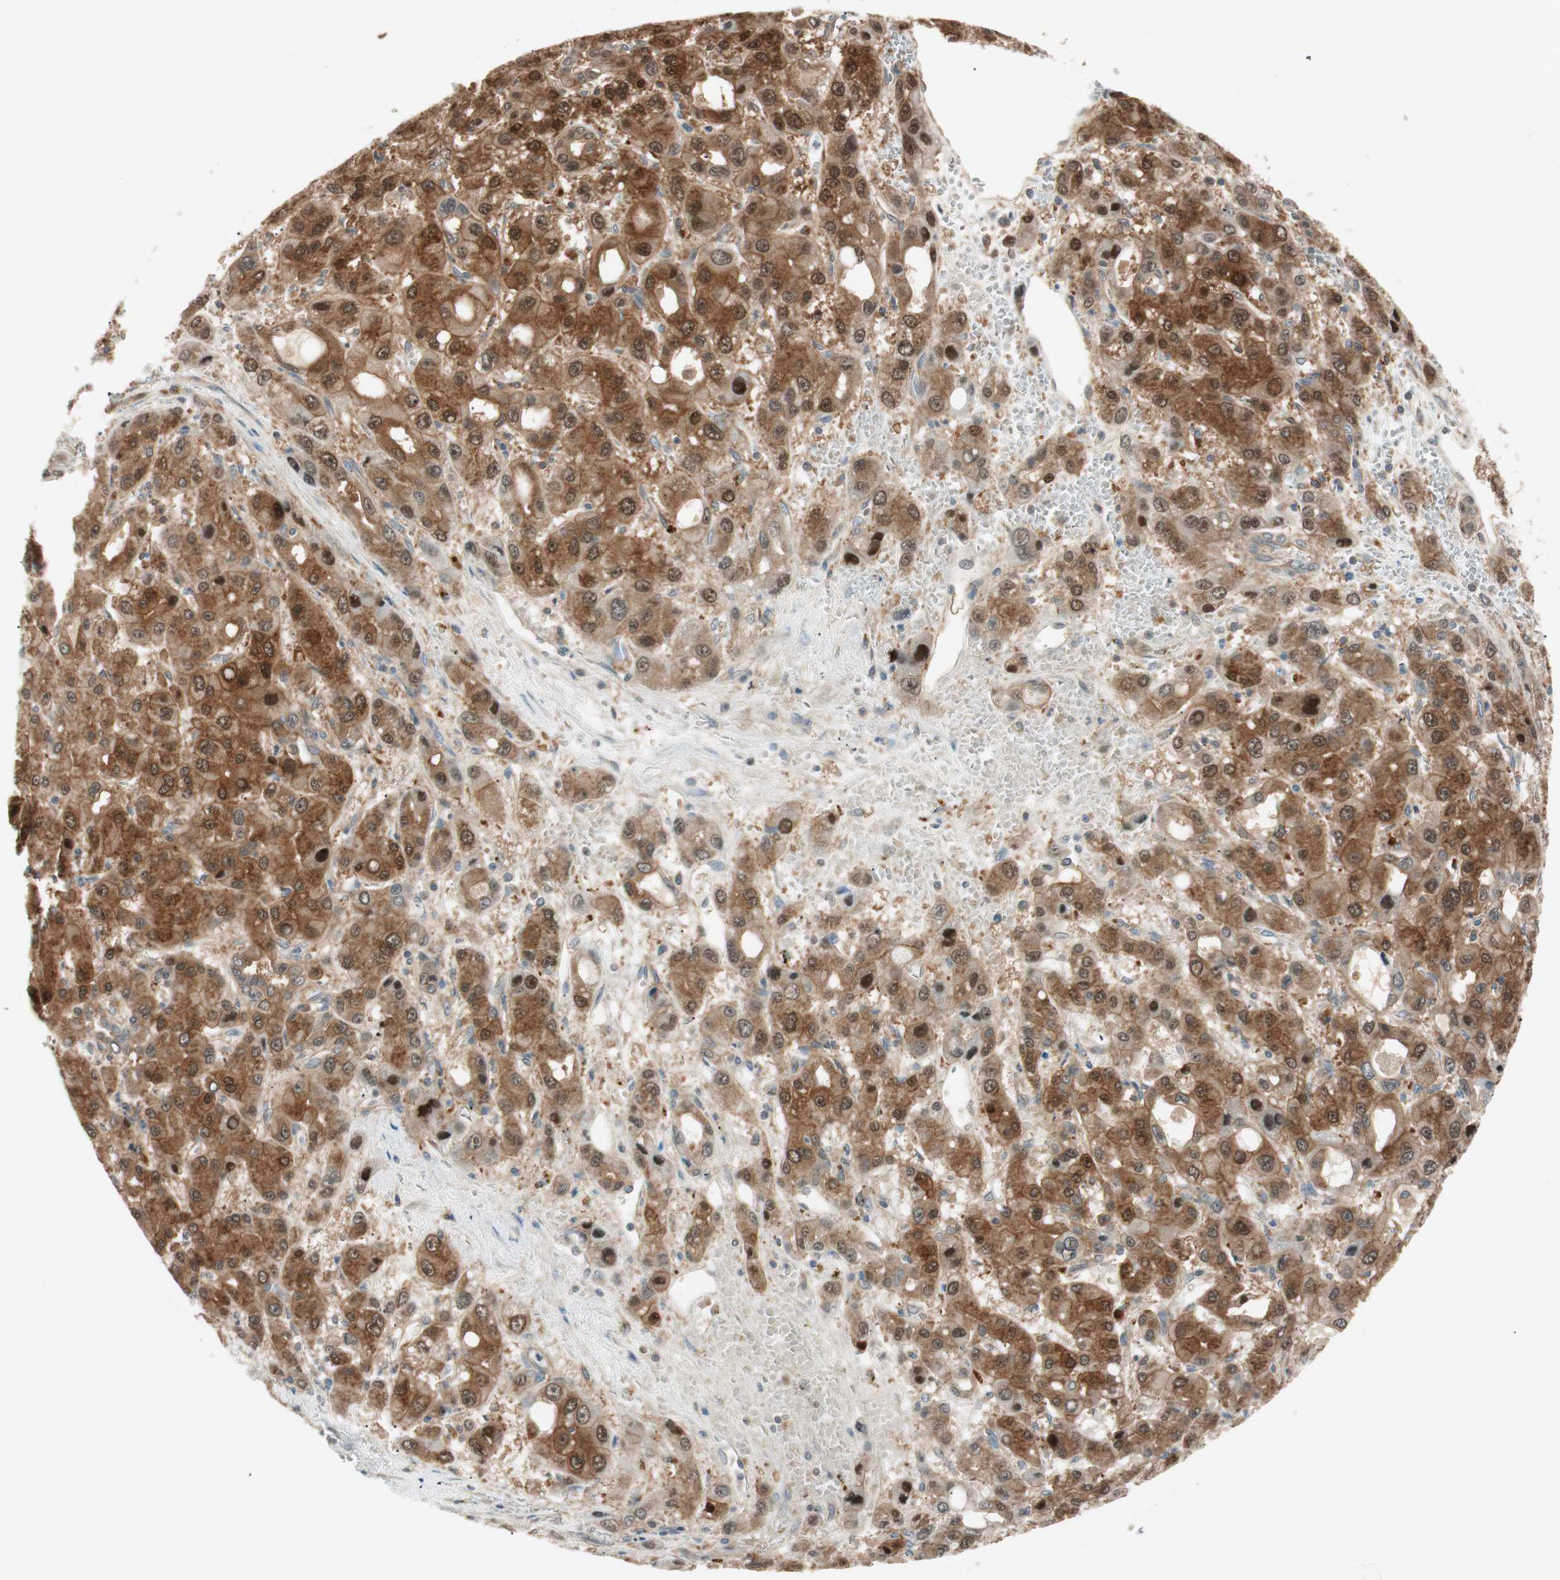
{"staining": {"intensity": "strong", "quantity": ">75%", "location": "cytoplasmic/membranous,nuclear"}, "tissue": "liver cancer", "cell_type": "Tumor cells", "image_type": "cancer", "snomed": [{"axis": "morphology", "description": "Carcinoma, Hepatocellular, NOS"}, {"axis": "topography", "description": "Liver"}], "caption": "High-power microscopy captured an immunohistochemistry (IHC) photomicrograph of liver hepatocellular carcinoma, revealing strong cytoplasmic/membranous and nuclear expression in about >75% of tumor cells.", "gene": "GALT", "patient": {"sex": "male", "age": 55}}